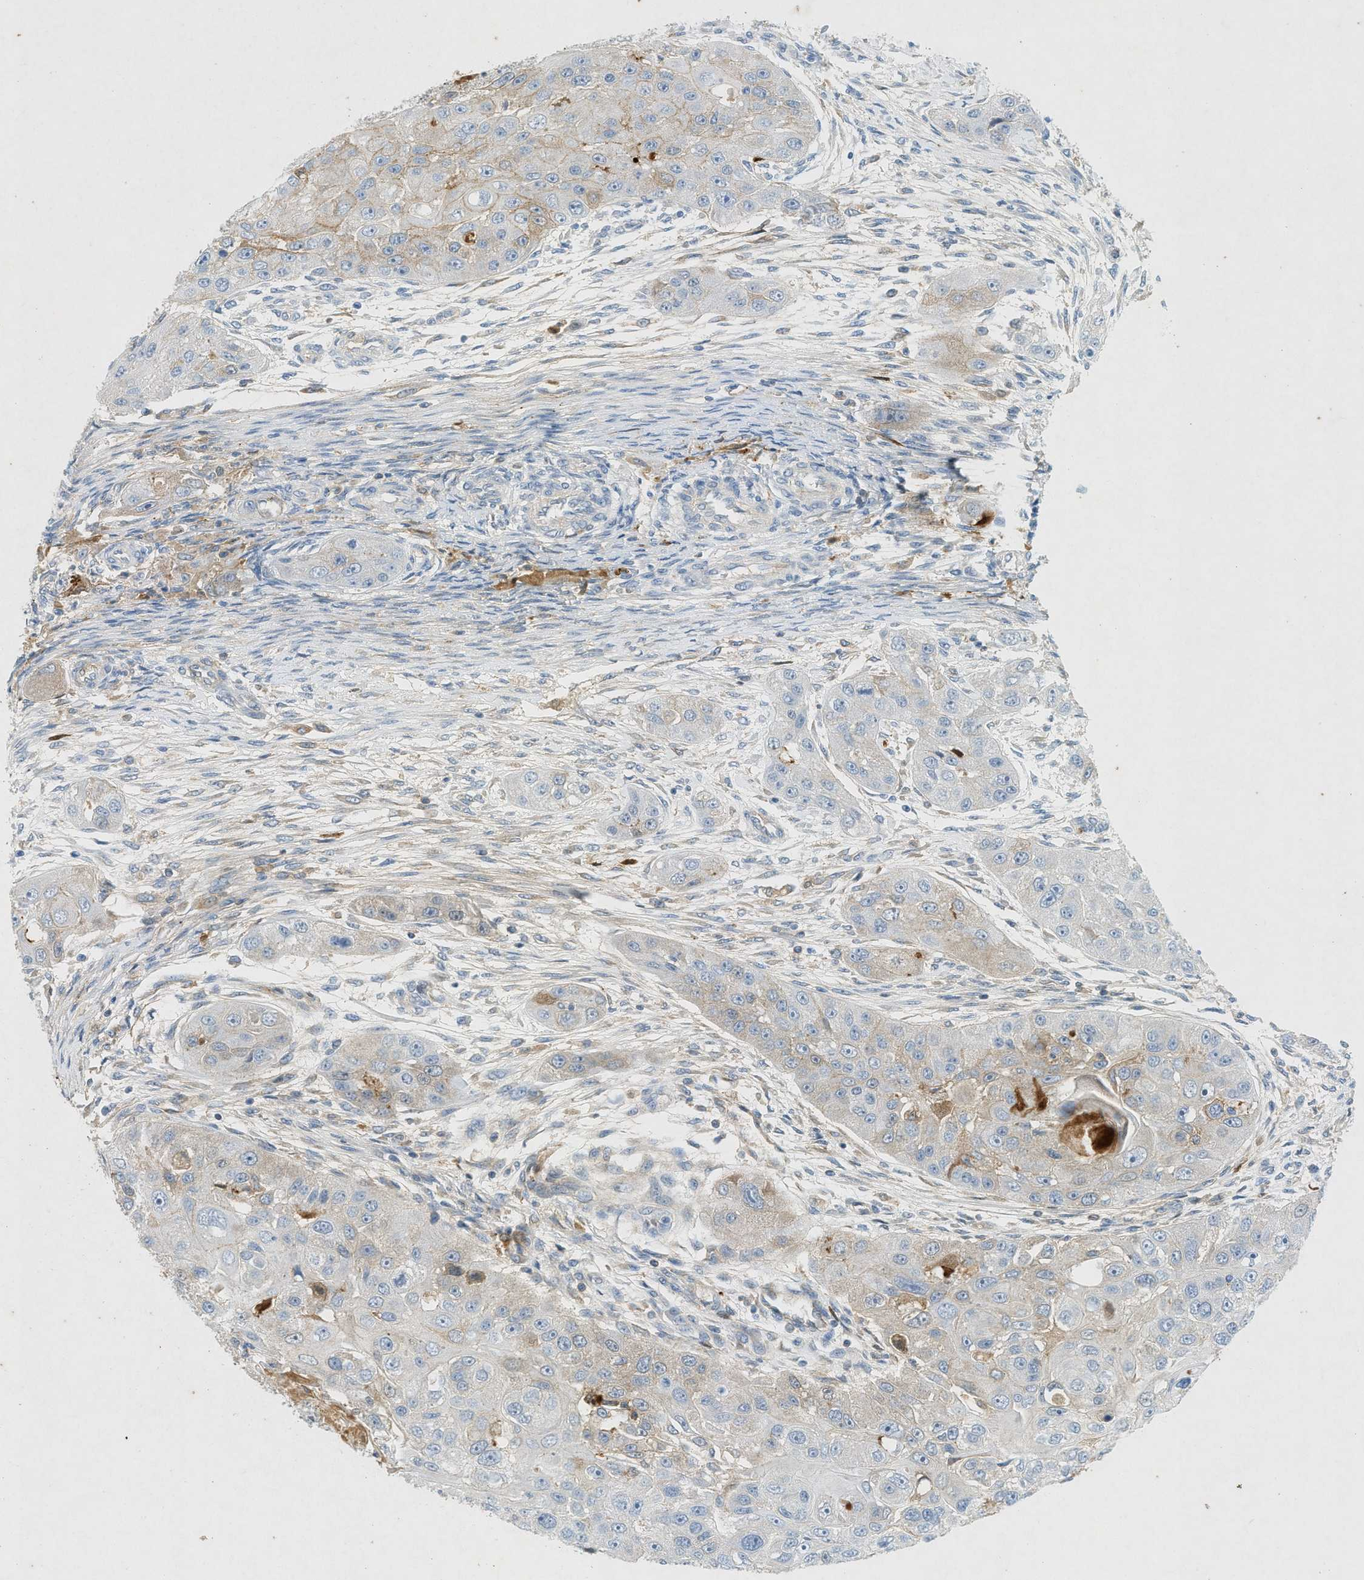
{"staining": {"intensity": "weak", "quantity": "25%-75%", "location": "cytoplasmic/membranous"}, "tissue": "head and neck cancer", "cell_type": "Tumor cells", "image_type": "cancer", "snomed": [{"axis": "morphology", "description": "Normal tissue, NOS"}, {"axis": "morphology", "description": "Squamous cell carcinoma, NOS"}, {"axis": "topography", "description": "Skeletal muscle"}, {"axis": "topography", "description": "Head-Neck"}], "caption": "Protein expression analysis of human head and neck squamous cell carcinoma reveals weak cytoplasmic/membranous expression in approximately 25%-75% of tumor cells.", "gene": "F2", "patient": {"sex": "male", "age": 51}}